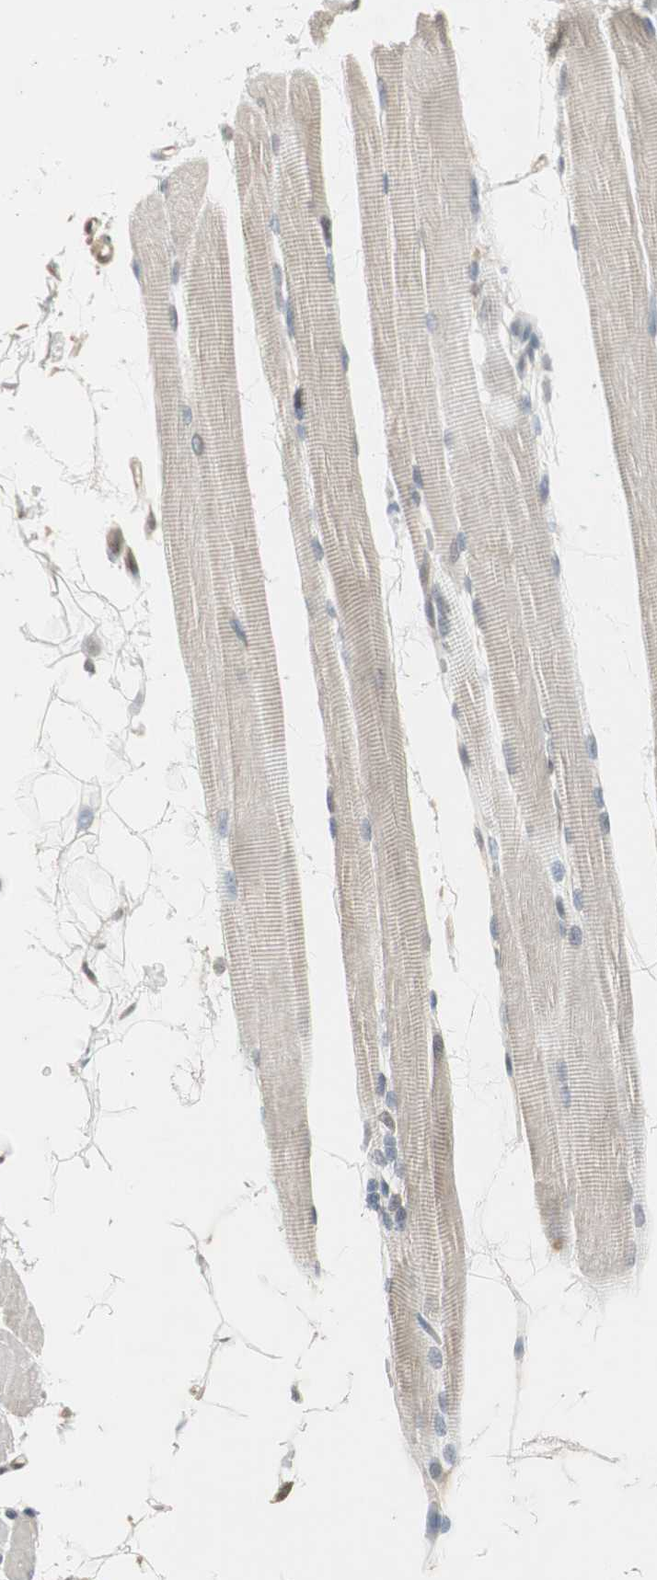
{"staining": {"intensity": "weak", "quantity": "25%-75%", "location": "cytoplasmic/membranous"}, "tissue": "skeletal muscle", "cell_type": "Myocytes", "image_type": "normal", "snomed": [{"axis": "morphology", "description": "Normal tissue, NOS"}, {"axis": "topography", "description": "Skeletal muscle"}, {"axis": "topography", "description": "Oral tissue"}, {"axis": "topography", "description": "Peripheral nerve tissue"}], "caption": "High-power microscopy captured an IHC micrograph of unremarkable skeletal muscle, revealing weak cytoplasmic/membranous positivity in approximately 25%-75% of myocytes. (DAB (3,3'-diaminobenzidine) IHC with brightfield microscopy, high magnification).", "gene": "ARHGEF1", "patient": {"sex": "female", "age": 84}}